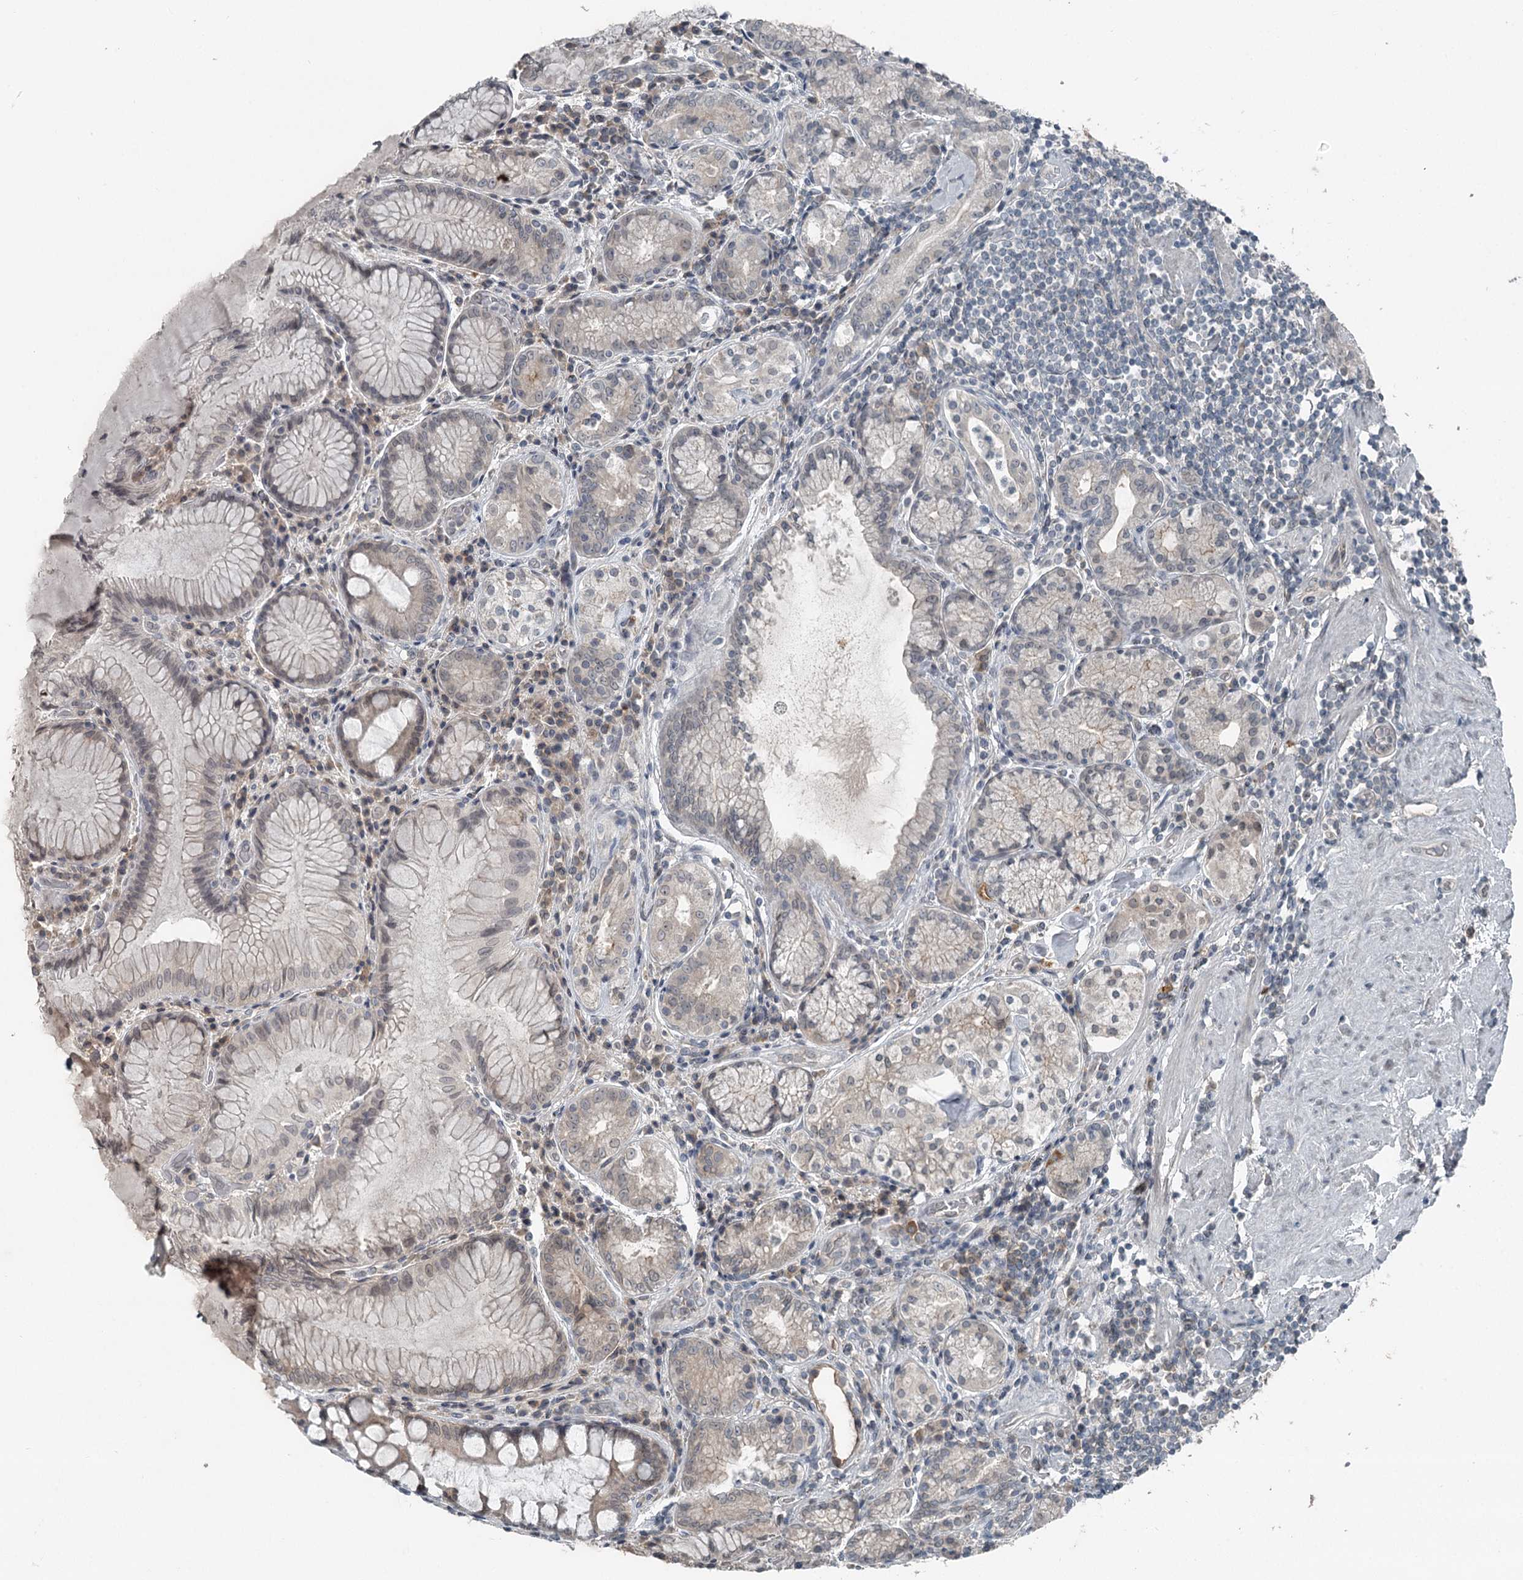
{"staining": {"intensity": "weak", "quantity": "<25%", "location": "cytoplasmic/membranous"}, "tissue": "stomach", "cell_type": "Glandular cells", "image_type": "normal", "snomed": [{"axis": "morphology", "description": "Normal tissue, NOS"}, {"axis": "topography", "description": "Stomach, upper"}, {"axis": "topography", "description": "Stomach, lower"}], "caption": "Micrograph shows no significant protein positivity in glandular cells of unremarkable stomach. (DAB immunohistochemistry (IHC), high magnification).", "gene": "SLC39A8", "patient": {"sex": "female", "age": 76}}